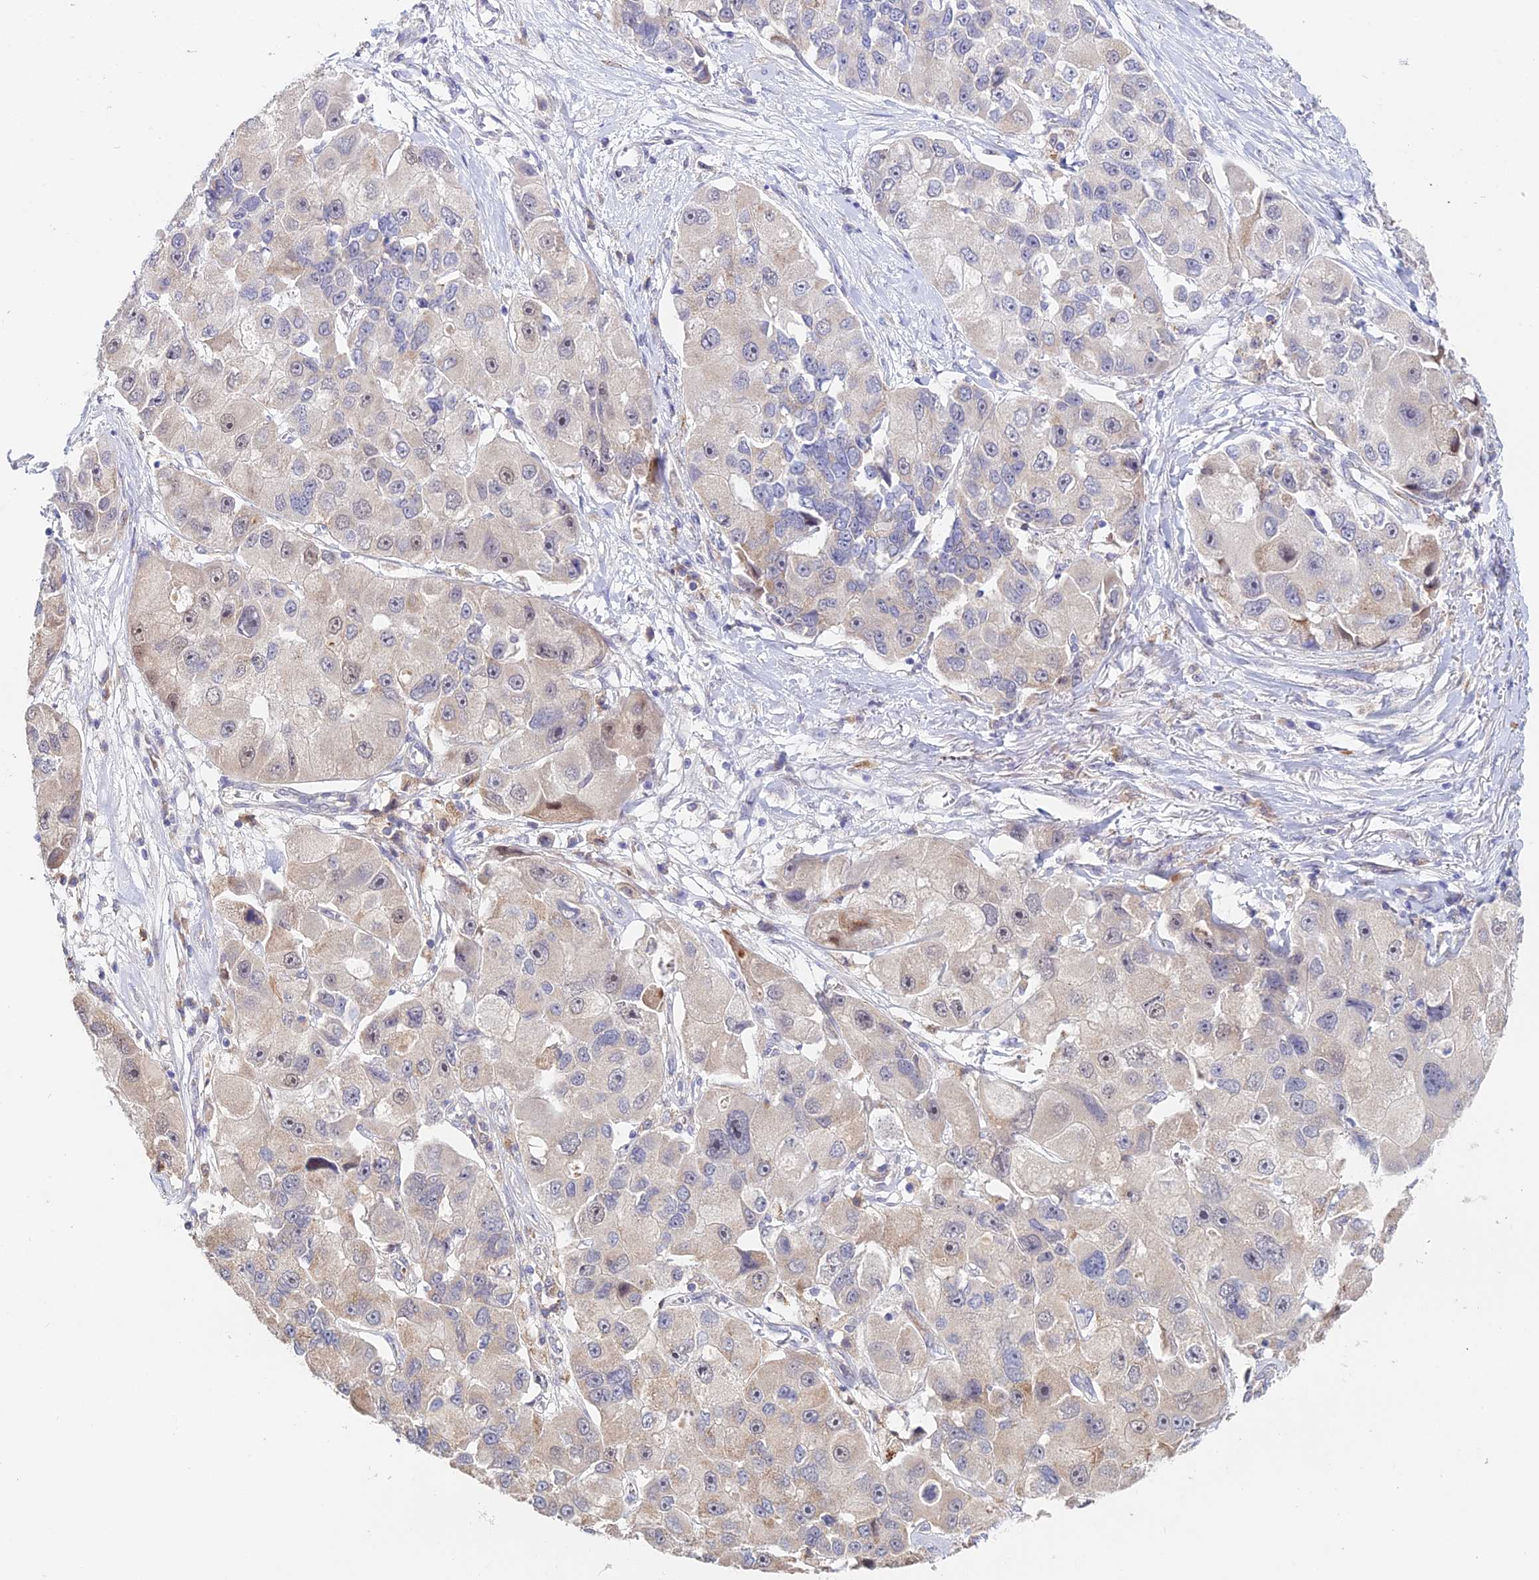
{"staining": {"intensity": "weak", "quantity": ">75%", "location": "cytoplasmic/membranous,nuclear"}, "tissue": "lung cancer", "cell_type": "Tumor cells", "image_type": "cancer", "snomed": [{"axis": "morphology", "description": "Adenocarcinoma, NOS"}, {"axis": "topography", "description": "Lung"}], "caption": "Human lung cancer (adenocarcinoma) stained with a protein marker exhibits weak staining in tumor cells.", "gene": "WDR43", "patient": {"sex": "female", "age": 54}}